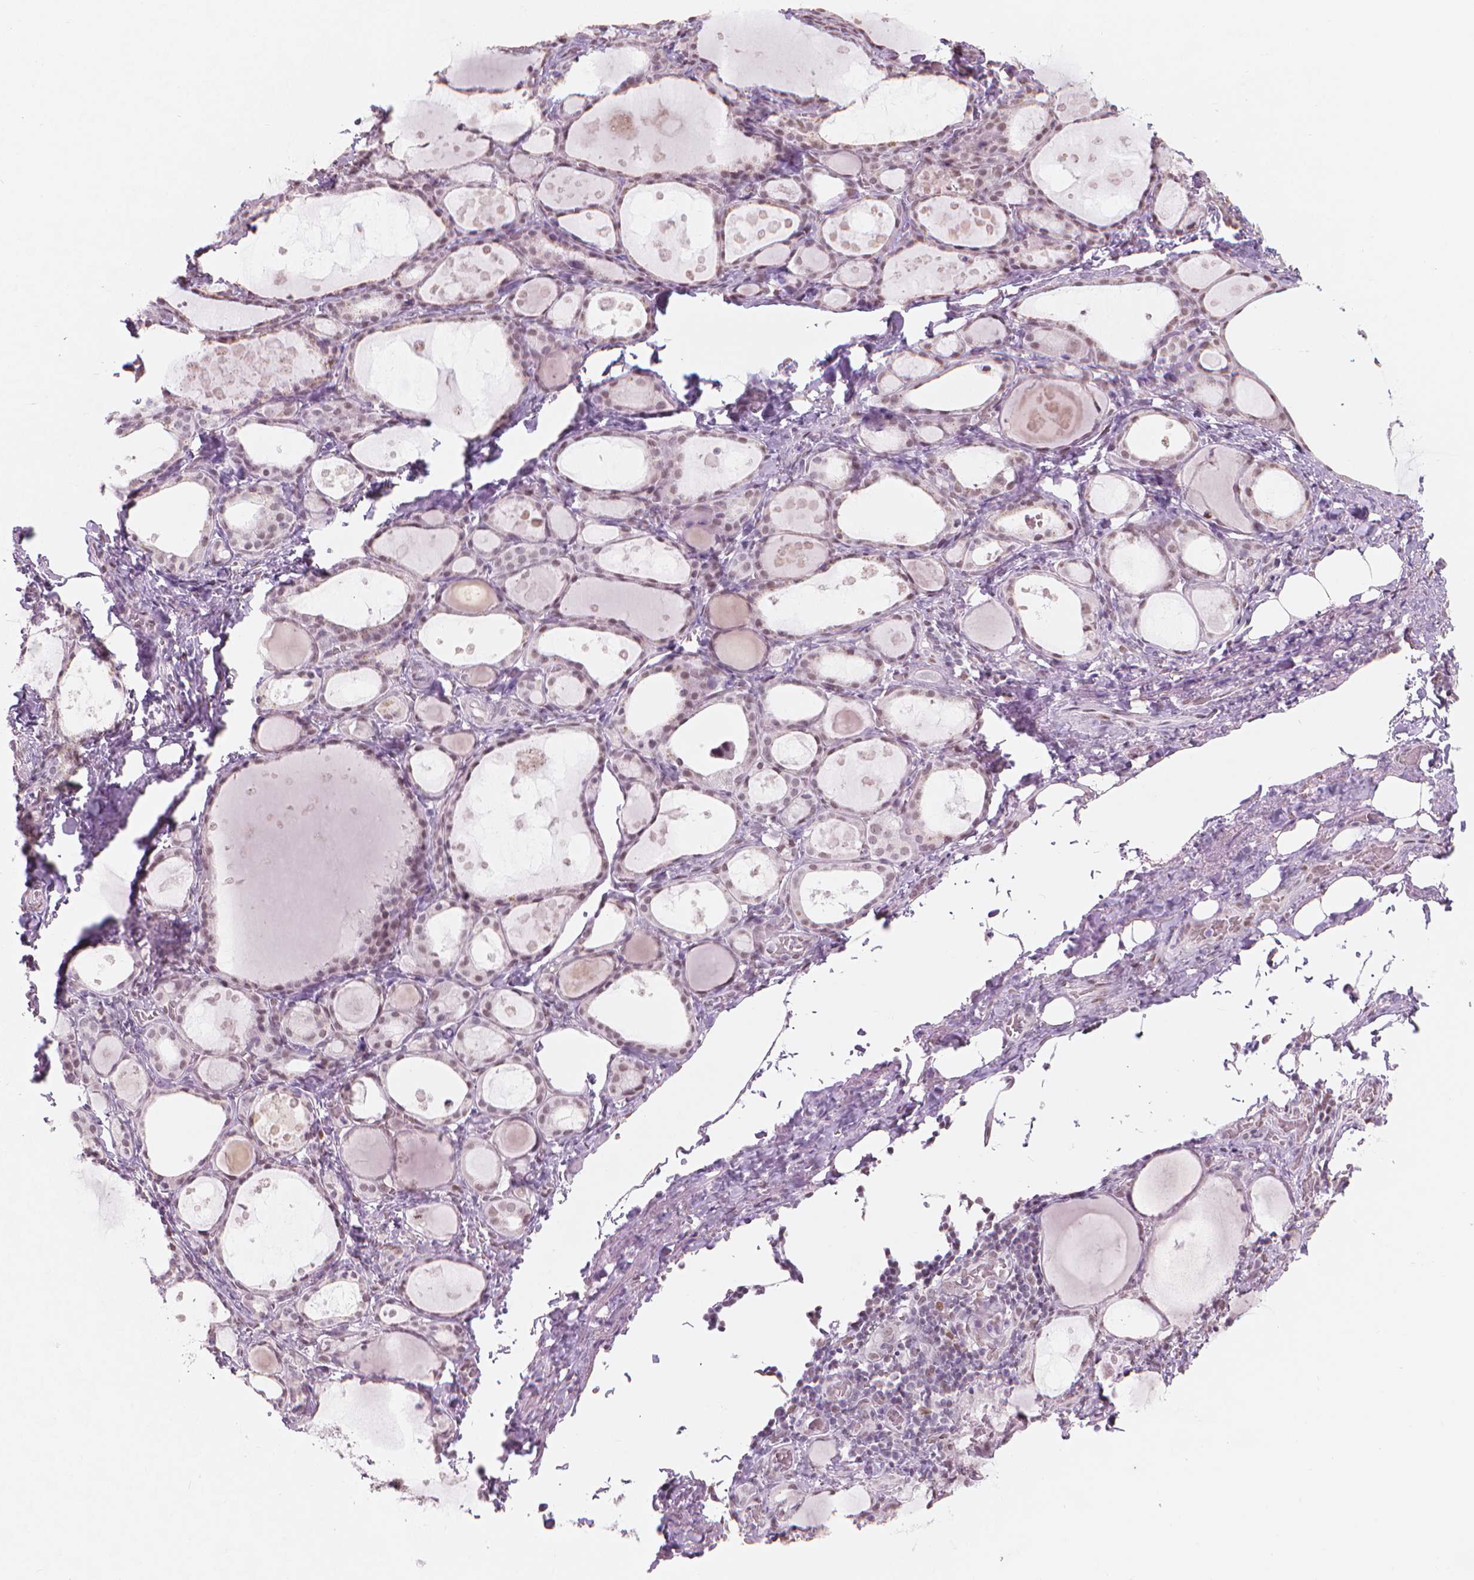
{"staining": {"intensity": "weak", "quantity": ">75%", "location": "nuclear"}, "tissue": "thyroid gland", "cell_type": "Glandular cells", "image_type": "normal", "snomed": [{"axis": "morphology", "description": "Normal tissue, NOS"}, {"axis": "topography", "description": "Thyroid gland"}], "caption": "About >75% of glandular cells in unremarkable thyroid gland reveal weak nuclear protein staining as visualized by brown immunohistochemical staining.", "gene": "PIAS2", "patient": {"sex": "male", "age": 68}}